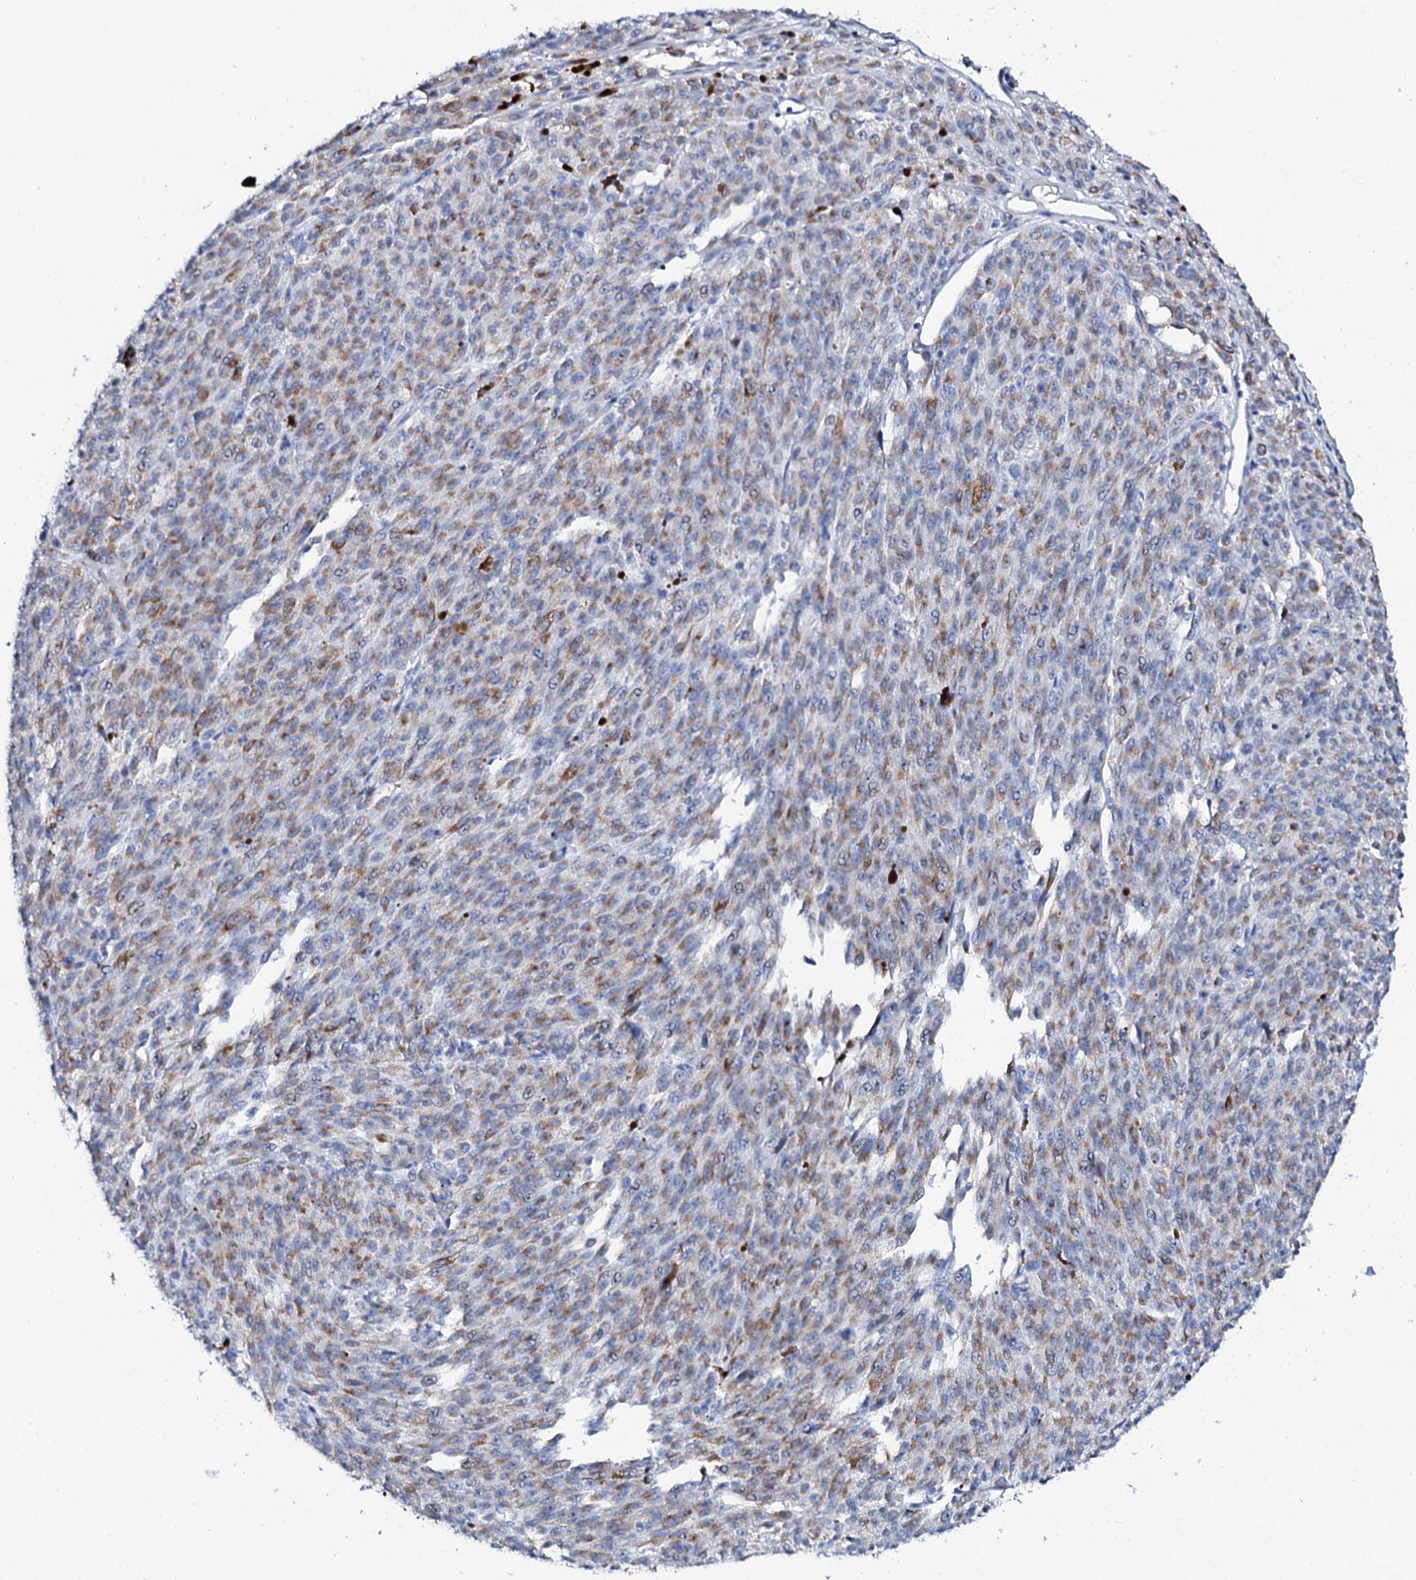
{"staining": {"intensity": "moderate", "quantity": "25%-75%", "location": "cytoplasmic/membranous"}, "tissue": "melanoma", "cell_type": "Tumor cells", "image_type": "cancer", "snomed": [{"axis": "morphology", "description": "Malignant melanoma, NOS"}, {"axis": "topography", "description": "Skin"}], "caption": "IHC of human malignant melanoma shows medium levels of moderate cytoplasmic/membranous staining in about 25%-75% of tumor cells. The staining was performed using DAB (3,3'-diaminobenzidine), with brown indicating positive protein expression. Nuclei are stained blue with hematoxylin.", "gene": "NUDT13", "patient": {"sex": "female", "age": 52}}